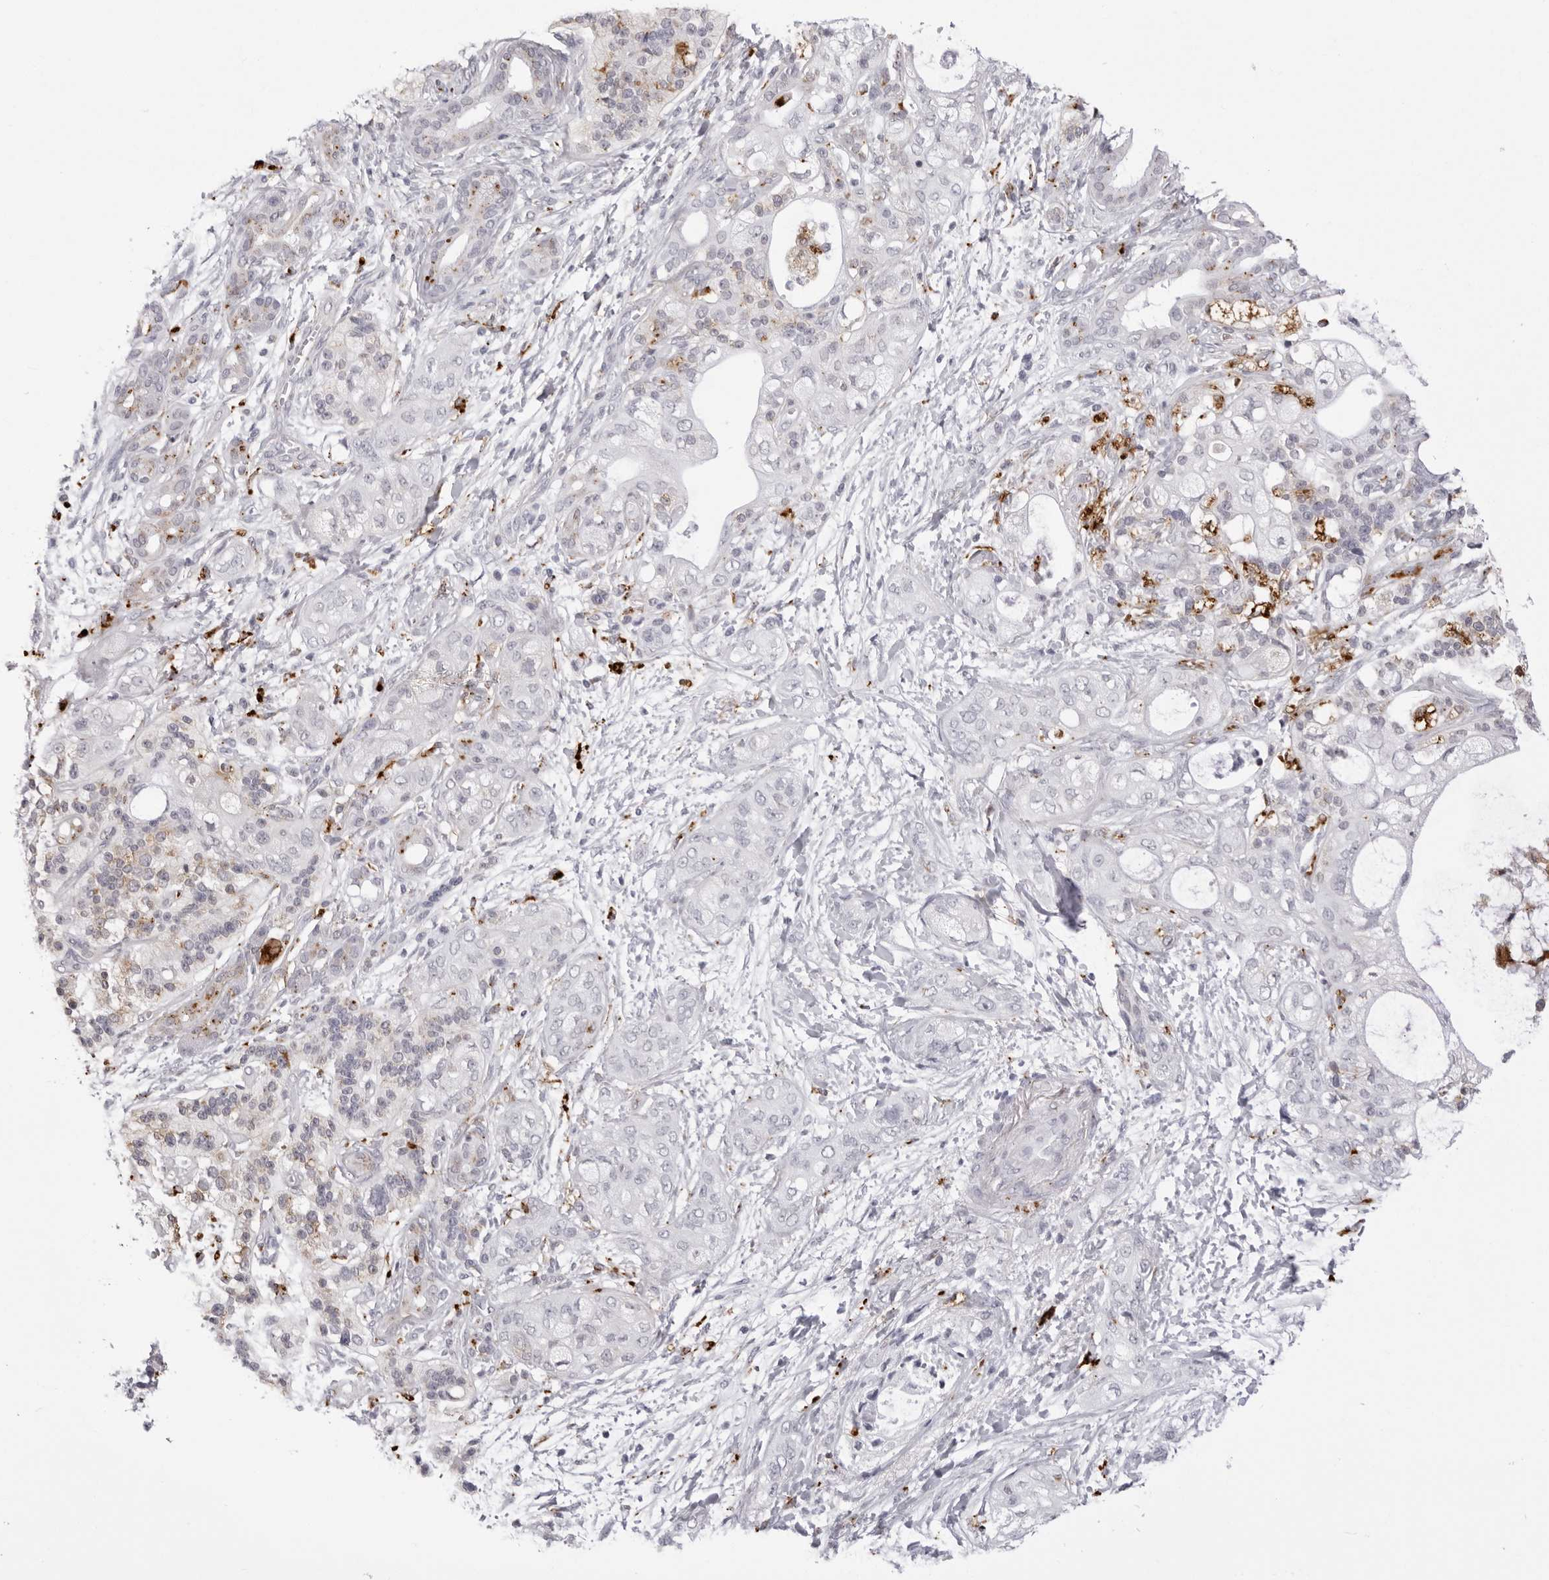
{"staining": {"intensity": "negative", "quantity": "none", "location": "none"}, "tissue": "pancreatic cancer", "cell_type": "Tumor cells", "image_type": "cancer", "snomed": [{"axis": "morphology", "description": "Adenocarcinoma, NOS"}, {"axis": "topography", "description": "Pancreas"}], "caption": "Photomicrograph shows no protein expression in tumor cells of pancreatic cancer tissue.", "gene": "IL25", "patient": {"sex": "male", "age": 70}}